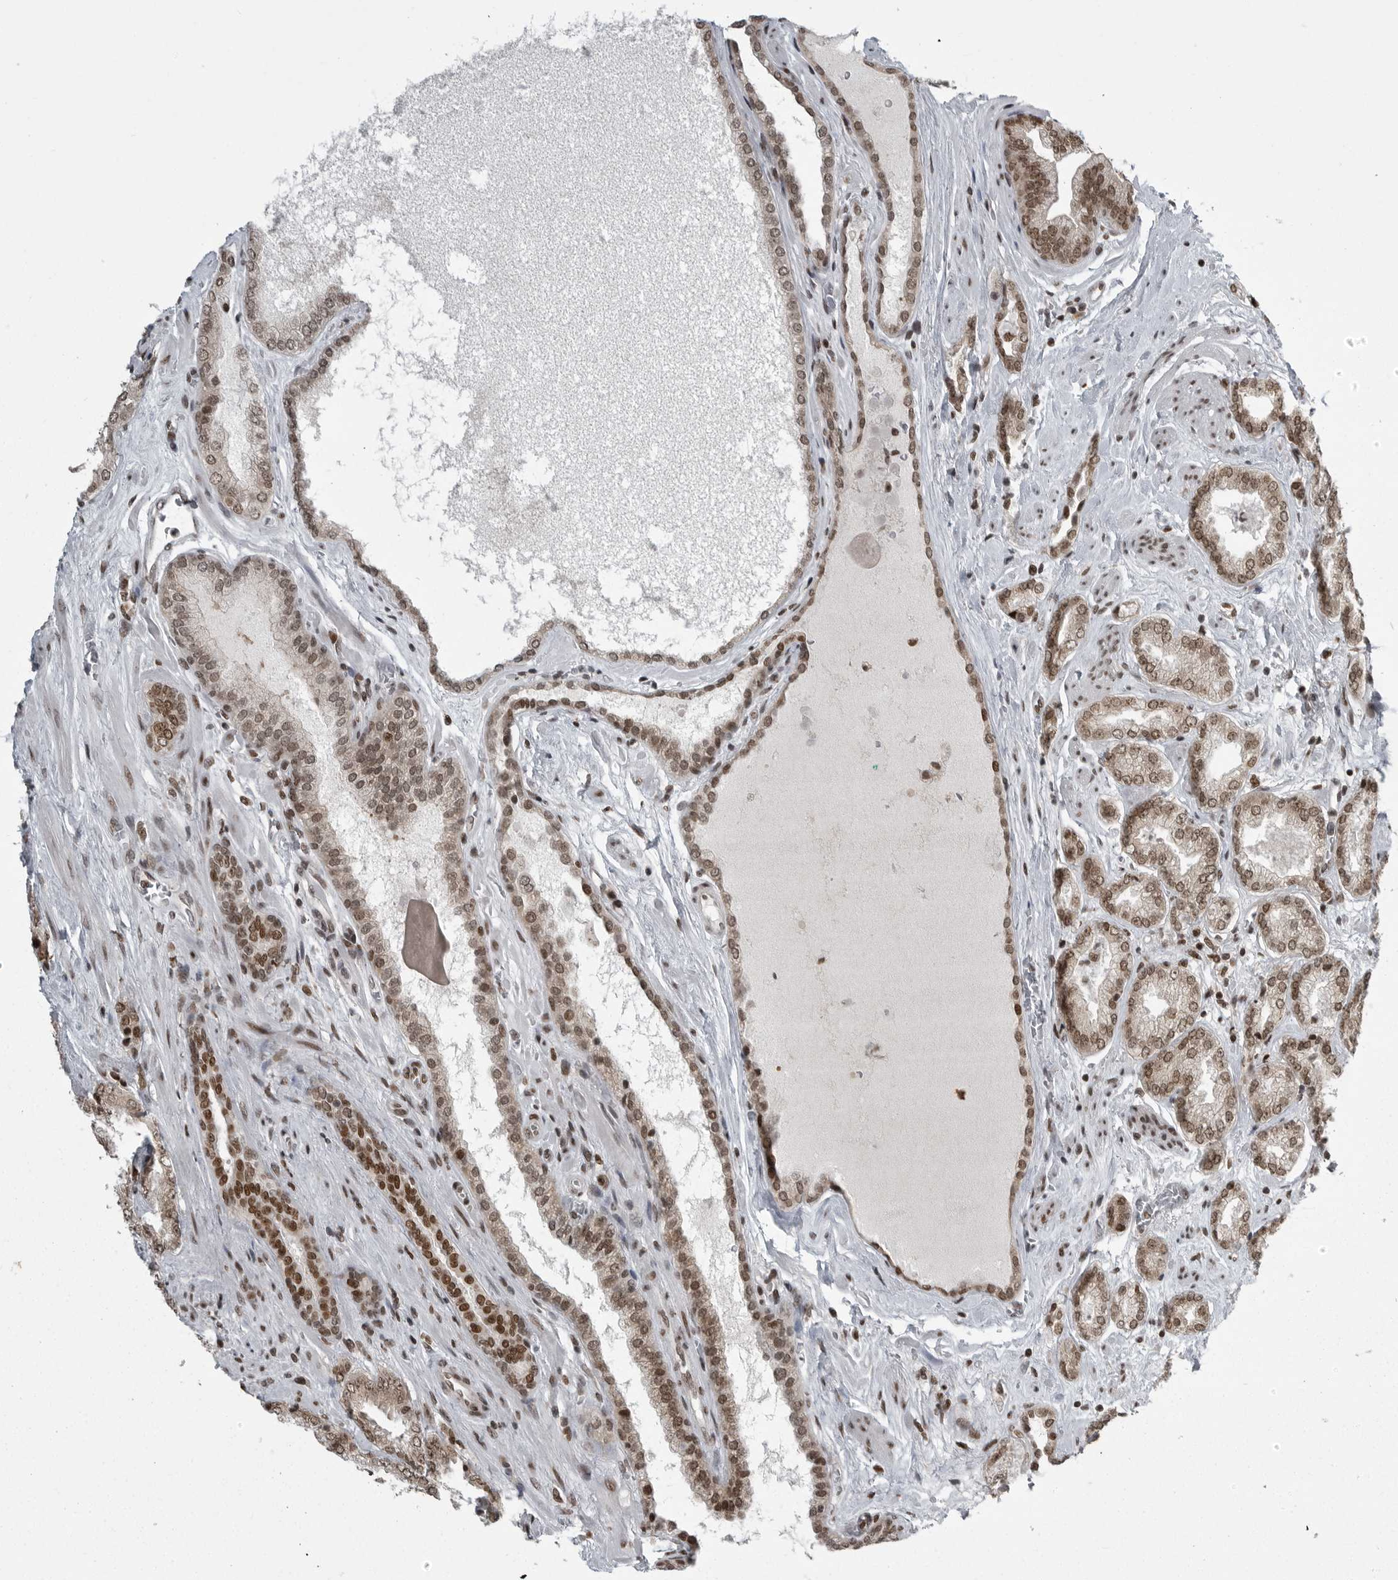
{"staining": {"intensity": "moderate", "quantity": ">75%", "location": "nuclear"}, "tissue": "prostate cancer", "cell_type": "Tumor cells", "image_type": "cancer", "snomed": [{"axis": "morphology", "description": "Adenocarcinoma, Low grade"}, {"axis": "topography", "description": "Prostate"}], "caption": "Moderate nuclear protein expression is seen in approximately >75% of tumor cells in prostate cancer (low-grade adenocarcinoma).", "gene": "YAF2", "patient": {"sex": "male", "age": 62}}